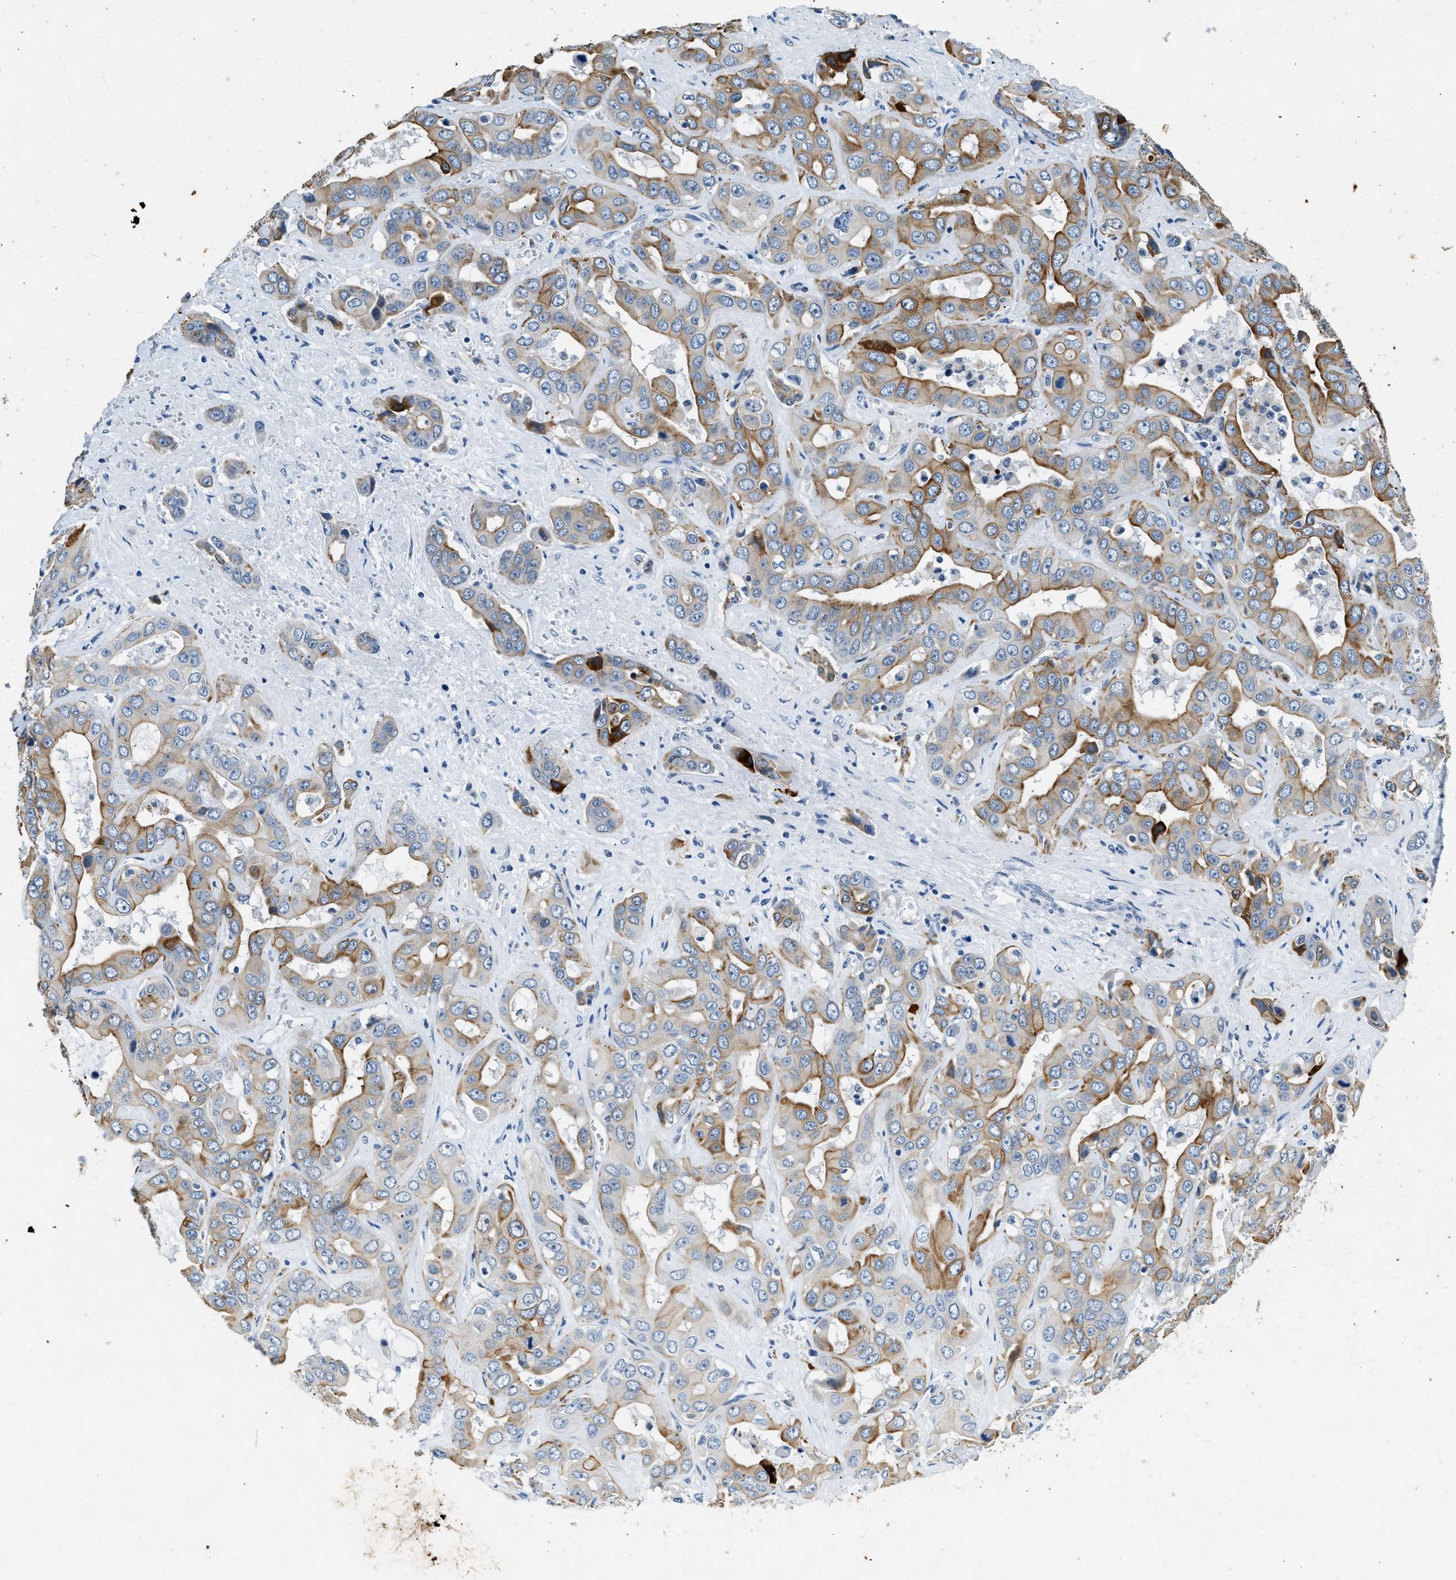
{"staining": {"intensity": "moderate", "quantity": ">75%", "location": "cytoplasmic/membranous"}, "tissue": "liver cancer", "cell_type": "Tumor cells", "image_type": "cancer", "snomed": [{"axis": "morphology", "description": "Cholangiocarcinoma"}, {"axis": "topography", "description": "Liver"}], "caption": "Liver cholangiocarcinoma stained for a protein (brown) exhibits moderate cytoplasmic/membranous positive staining in approximately >75% of tumor cells.", "gene": "CFAP20", "patient": {"sex": "female", "age": 52}}